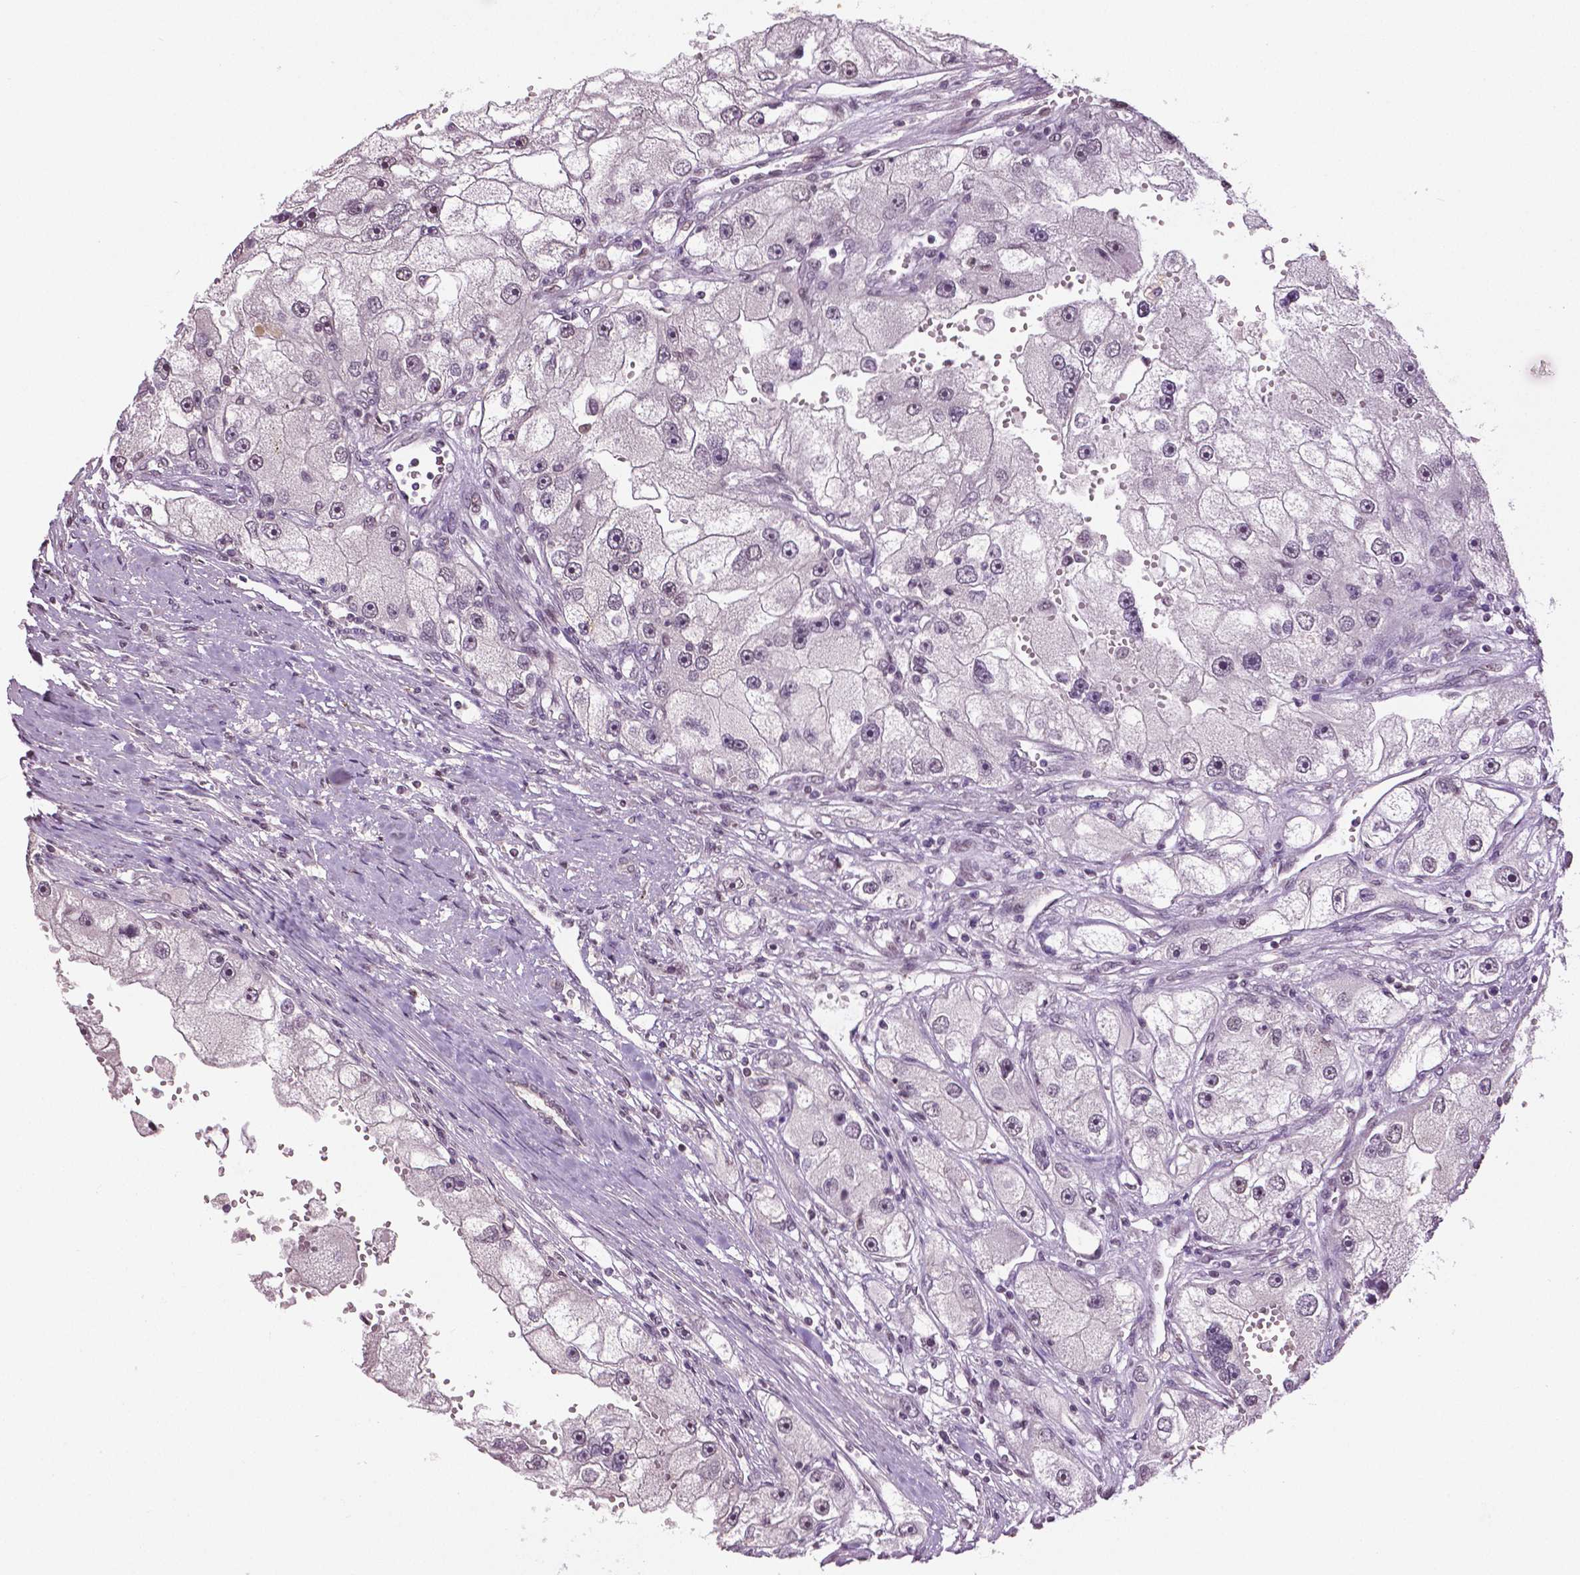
{"staining": {"intensity": "moderate", "quantity": "<25%", "location": "nuclear"}, "tissue": "renal cancer", "cell_type": "Tumor cells", "image_type": "cancer", "snomed": [{"axis": "morphology", "description": "Adenocarcinoma, NOS"}, {"axis": "topography", "description": "Kidney"}], "caption": "Protein staining of renal cancer (adenocarcinoma) tissue exhibits moderate nuclear staining in about <25% of tumor cells.", "gene": "DLX5", "patient": {"sex": "male", "age": 63}}